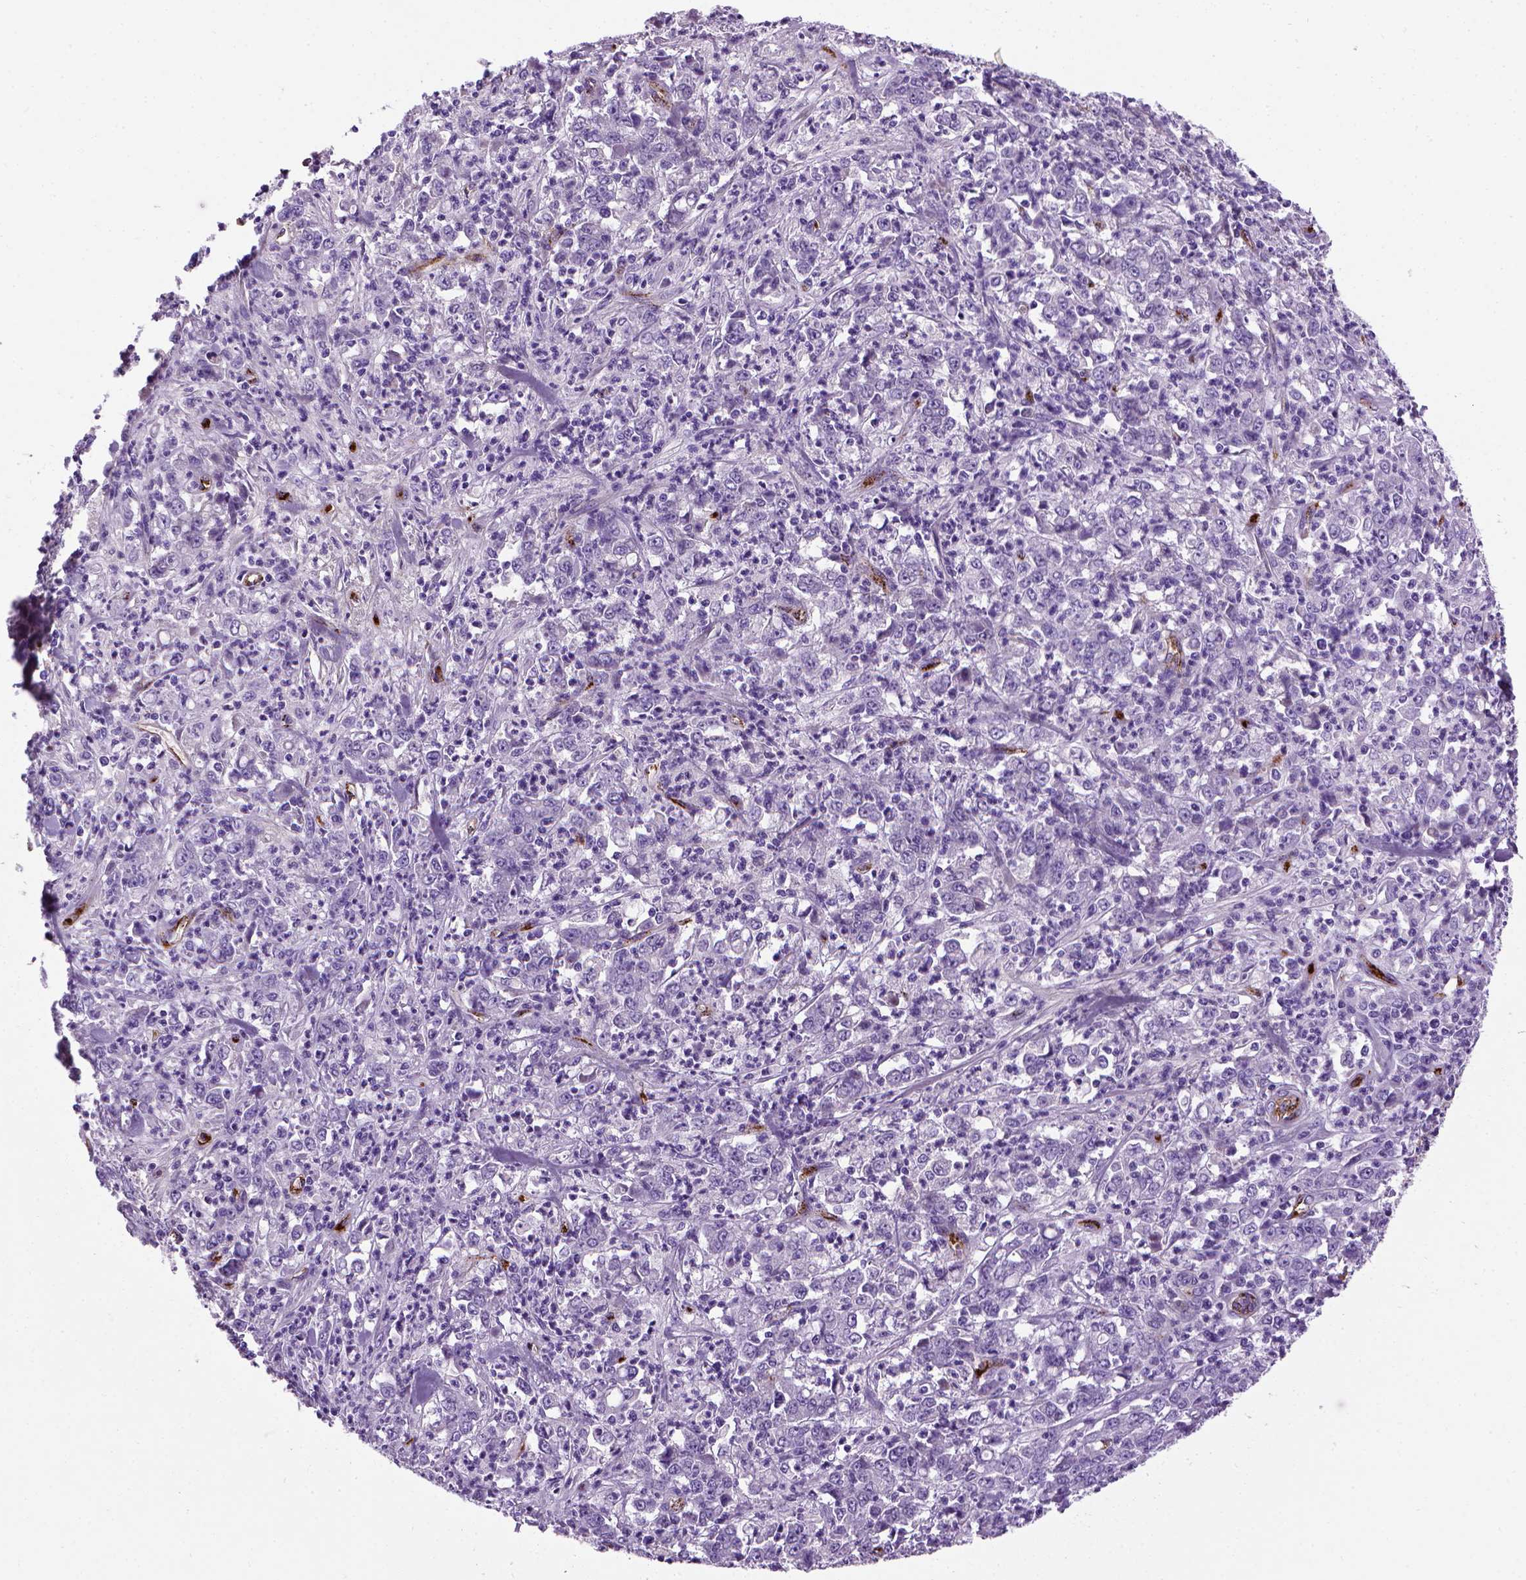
{"staining": {"intensity": "negative", "quantity": "none", "location": "none"}, "tissue": "stomach cancer", "cell_type": "Tumor cells", "image_type": "cancer", "snomed": [{"axis": "morphology", "description": "Adenocarcinoma, NOS"}, {"axis": "topography", "description": "Stomach, lower"}], "caption": "Human stomach cancer (adenocarcinoma) stained for a protein using immunohistochemistry shows no expression in tumor cells.", "gene": "VWF", "patient": {"sex": "female", "age": 71}}